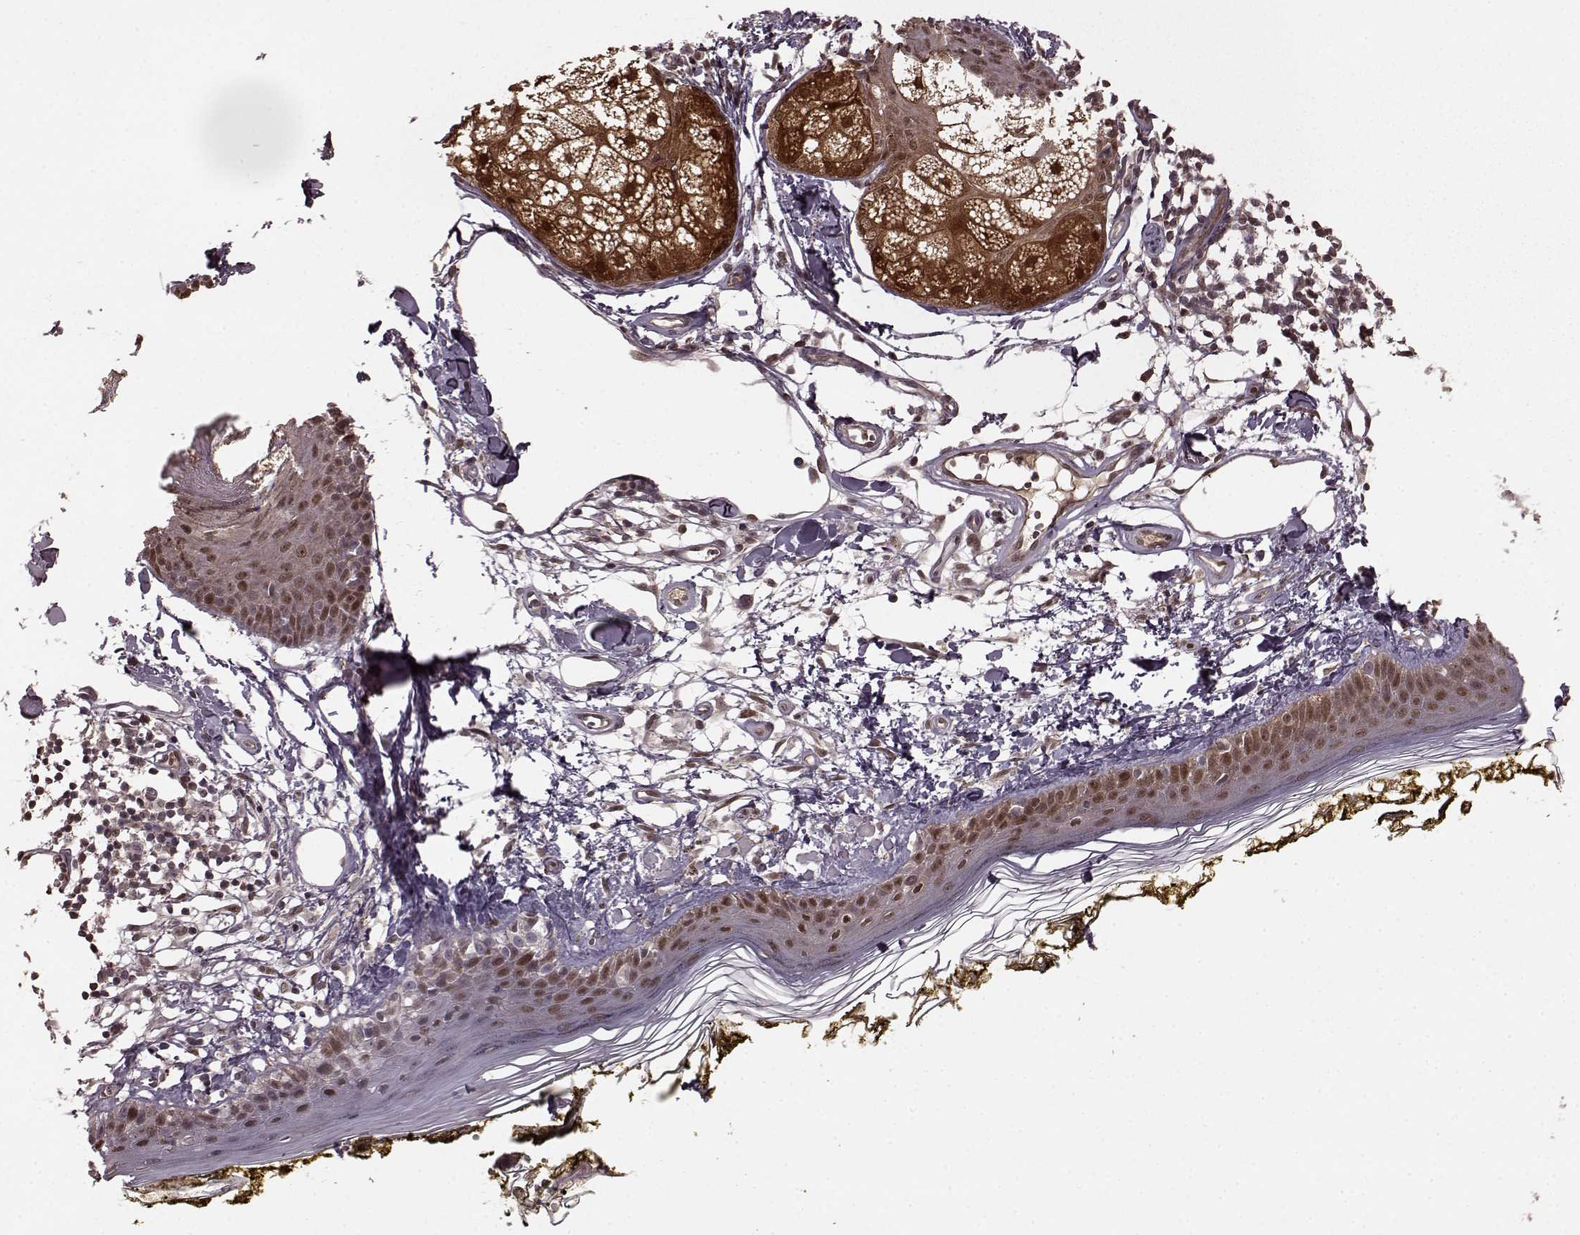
{"staining": {"intensity": "negative", "quantity": "none", "location": "none"}, "tissue": "skin", "cell_type": "Fibroblasts", "image_type": "normal", "snomed": [{"axis": "morphology", "description": "Normal tissue, NOS"}, {"axis": "topography", "description": "Skin"}], "caption": "Immunohistochemistry image of unremarkable human skin stained for a protein (brown), which reveals no staining in fibroblasts.", "gene": "GSS", "patient": {"sex": "male", "age": 76}}